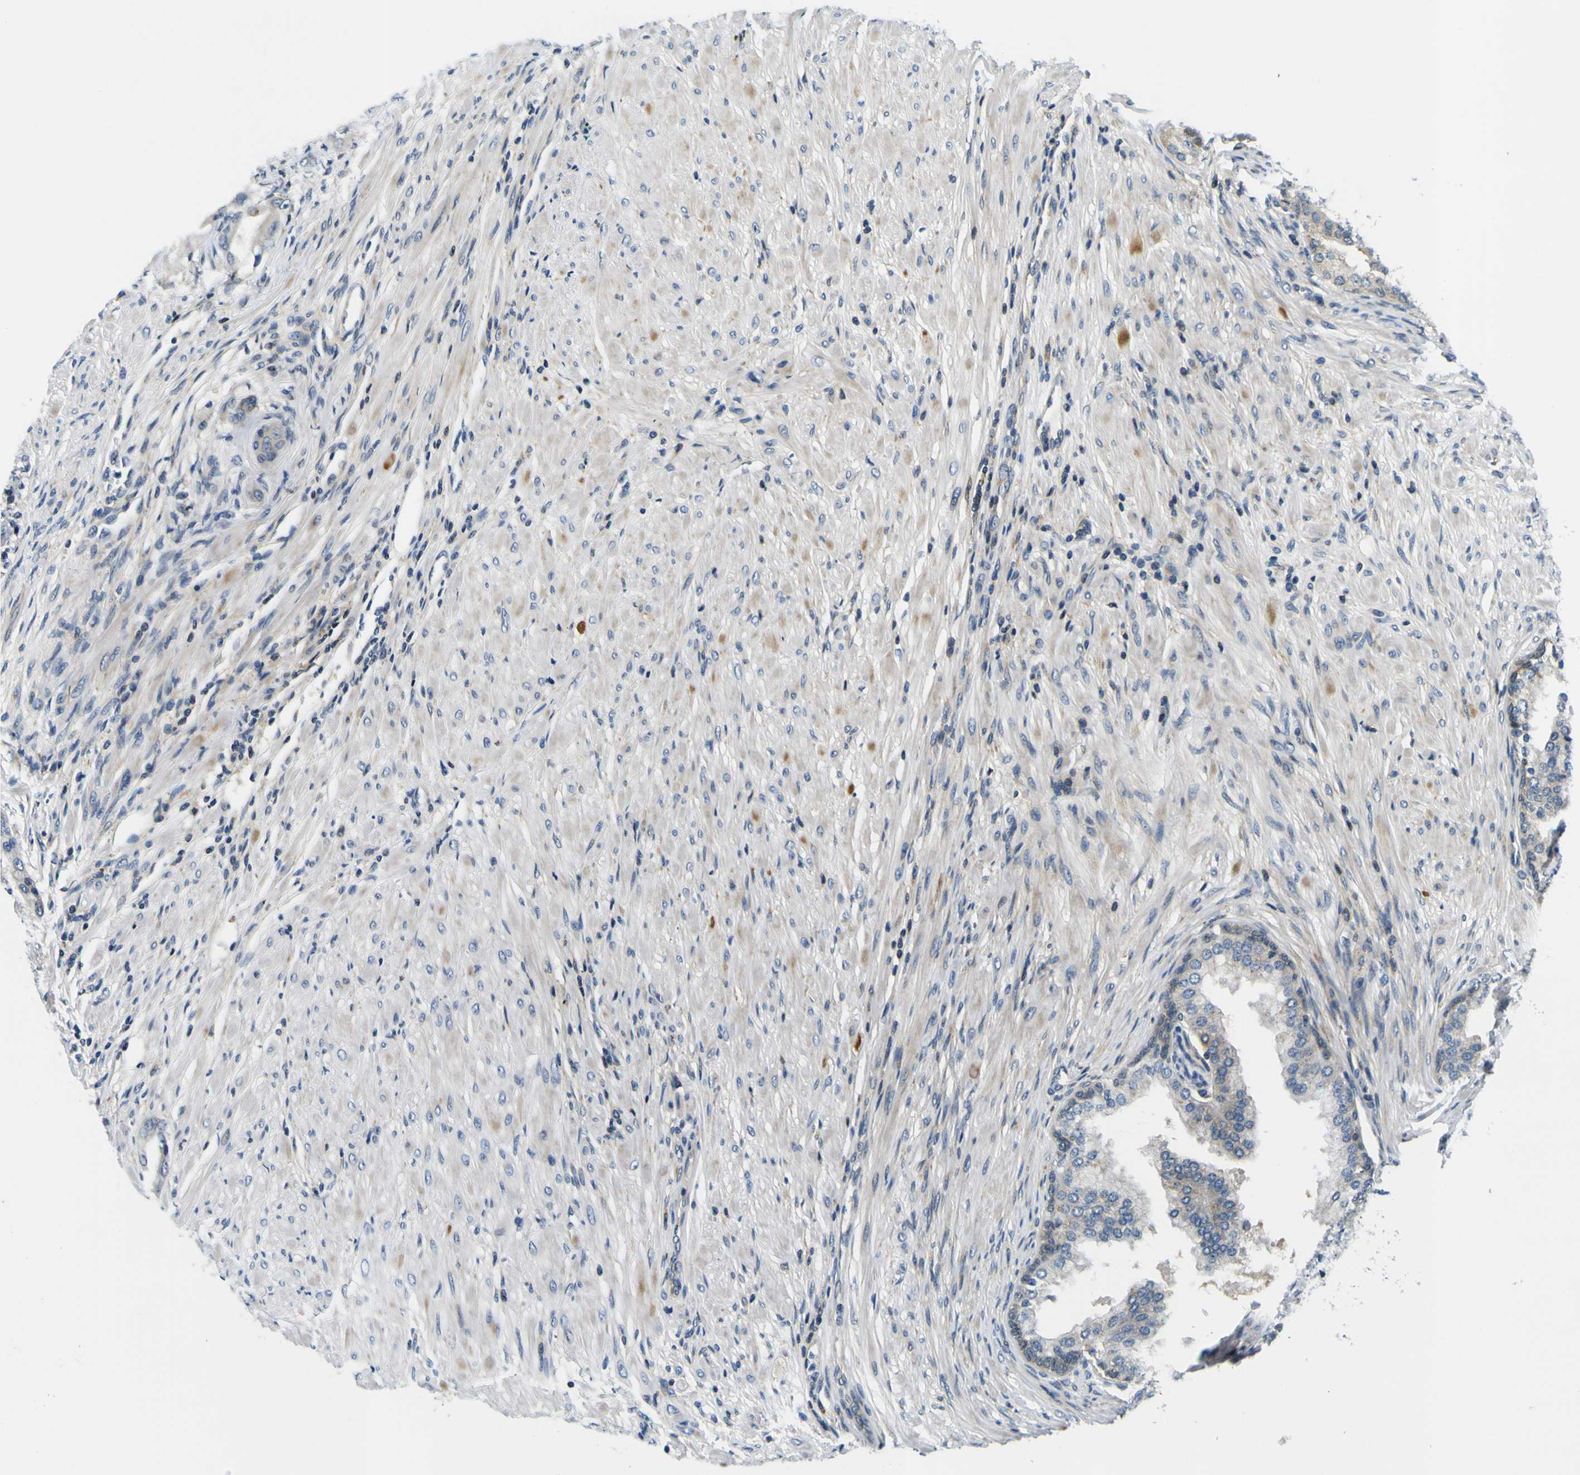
{"staining": {"intensity": "negative", "quantity": "none", "location": "none"}, "tissue": "prostate cancer", "cell_type": "Tumor cells", "image_type": "cancer", "snomed": [{"axis": "morphology", "description": "Adenocarcinoma, High grade"}, {"axis": "topography", "description": "Prostate"}], "caption": "A photomicrograph of human prostate cancer (adenocarcinoma (high-grade)) is negative for staining in tumor cells. (DAB (3,3'-diaminobenzidine) immunohistochemistry (IHC), high magnification).", "gene": "NLRP3", "patient": {"sex": "male", "age": 59}}